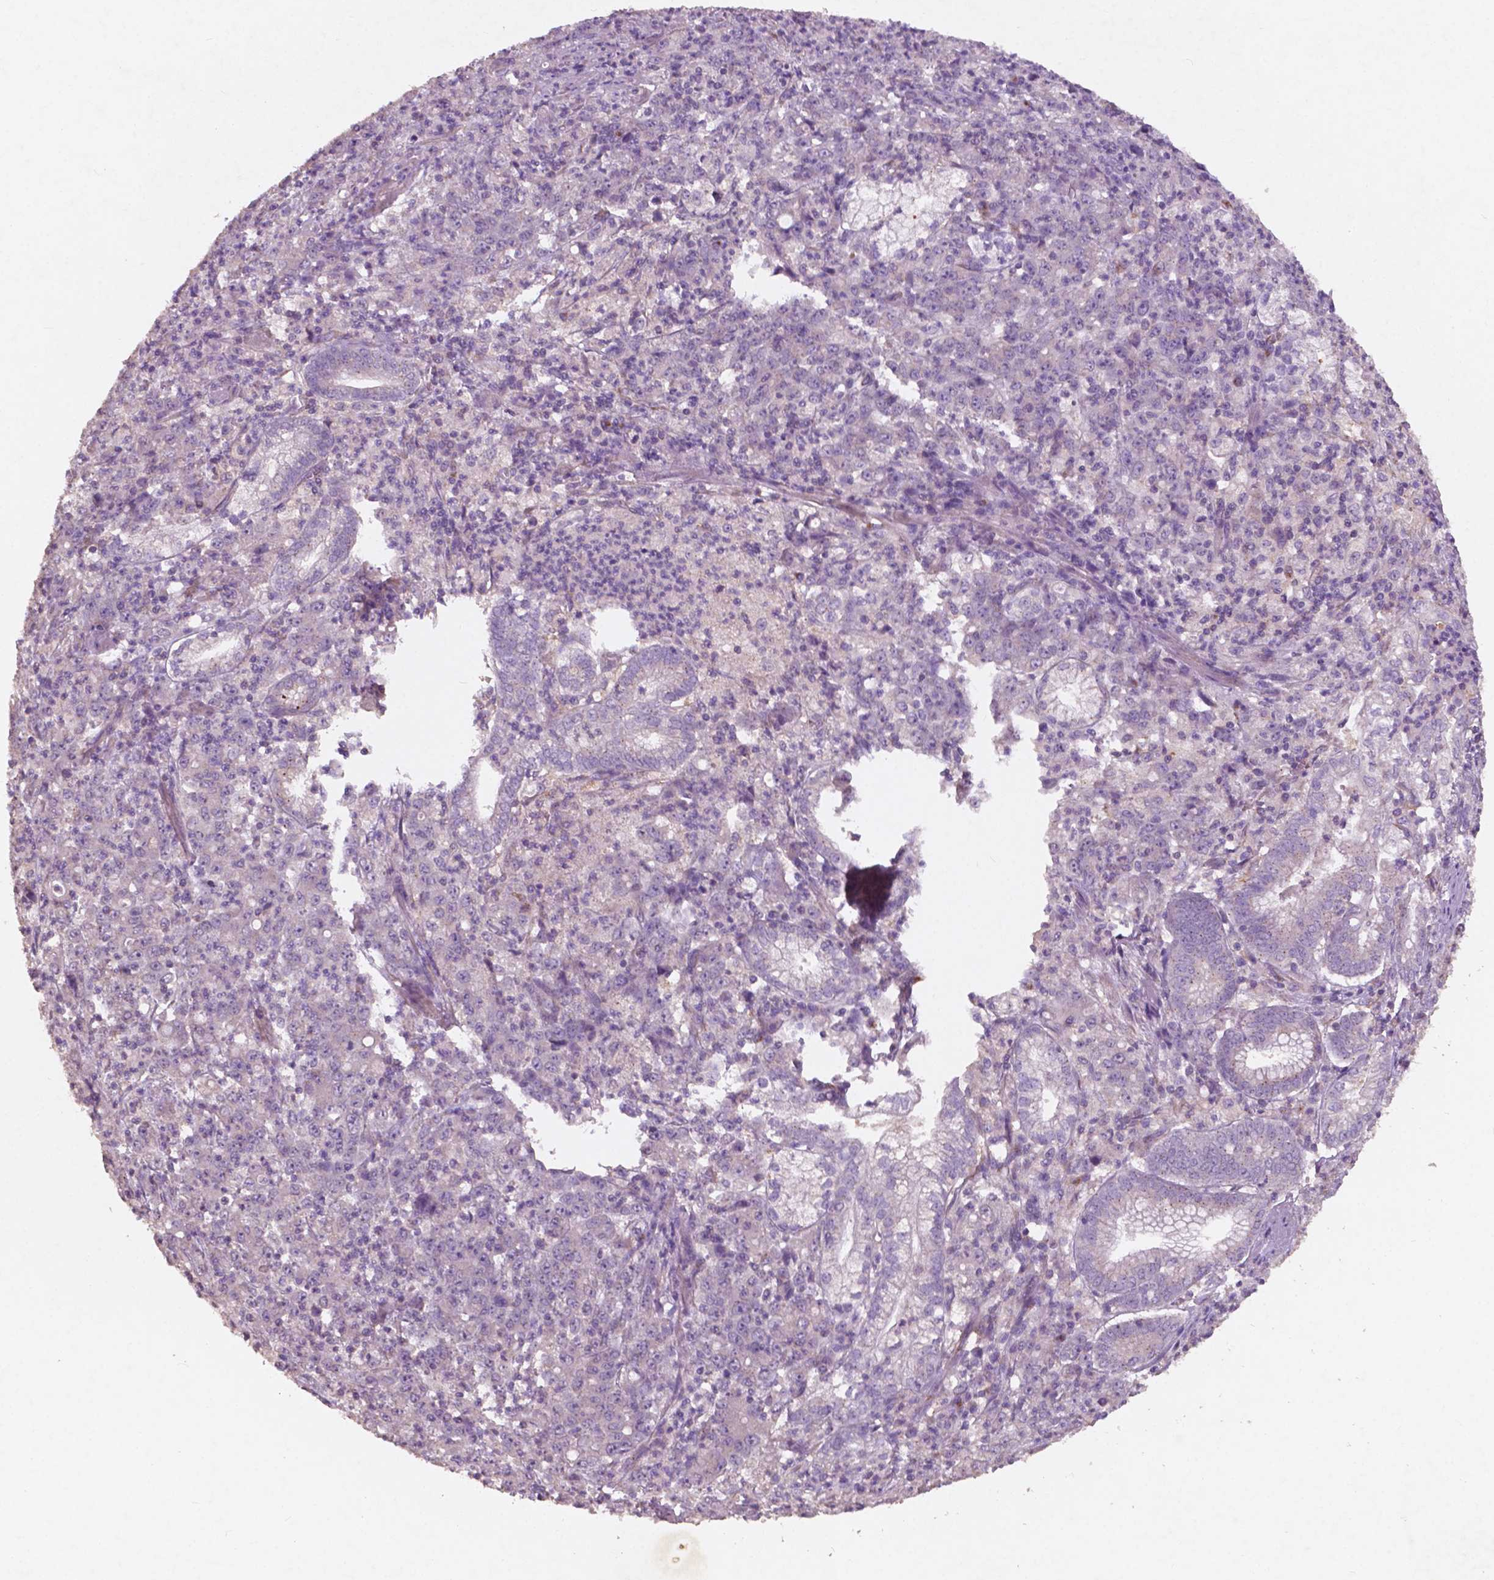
{"staining": {"intensity": "negative", "quantity": "none", "location": "none"}, "tissue": "stomach cancer", "cell_type": "Tumor cells", "image_type": "cancer", "snomed": [{"axis": "morphology", "description": "Adenocarcinoma, NOS"}, {"axis": "topography", "description": "Stomach, lower"}], "caption": "This is an immunohistochemistry micrograph of stomach adenocarcinoma. There is no staining in tumor cells.", "gene": "CHPT1", "patient": {"sex": "female", "age": 71}}